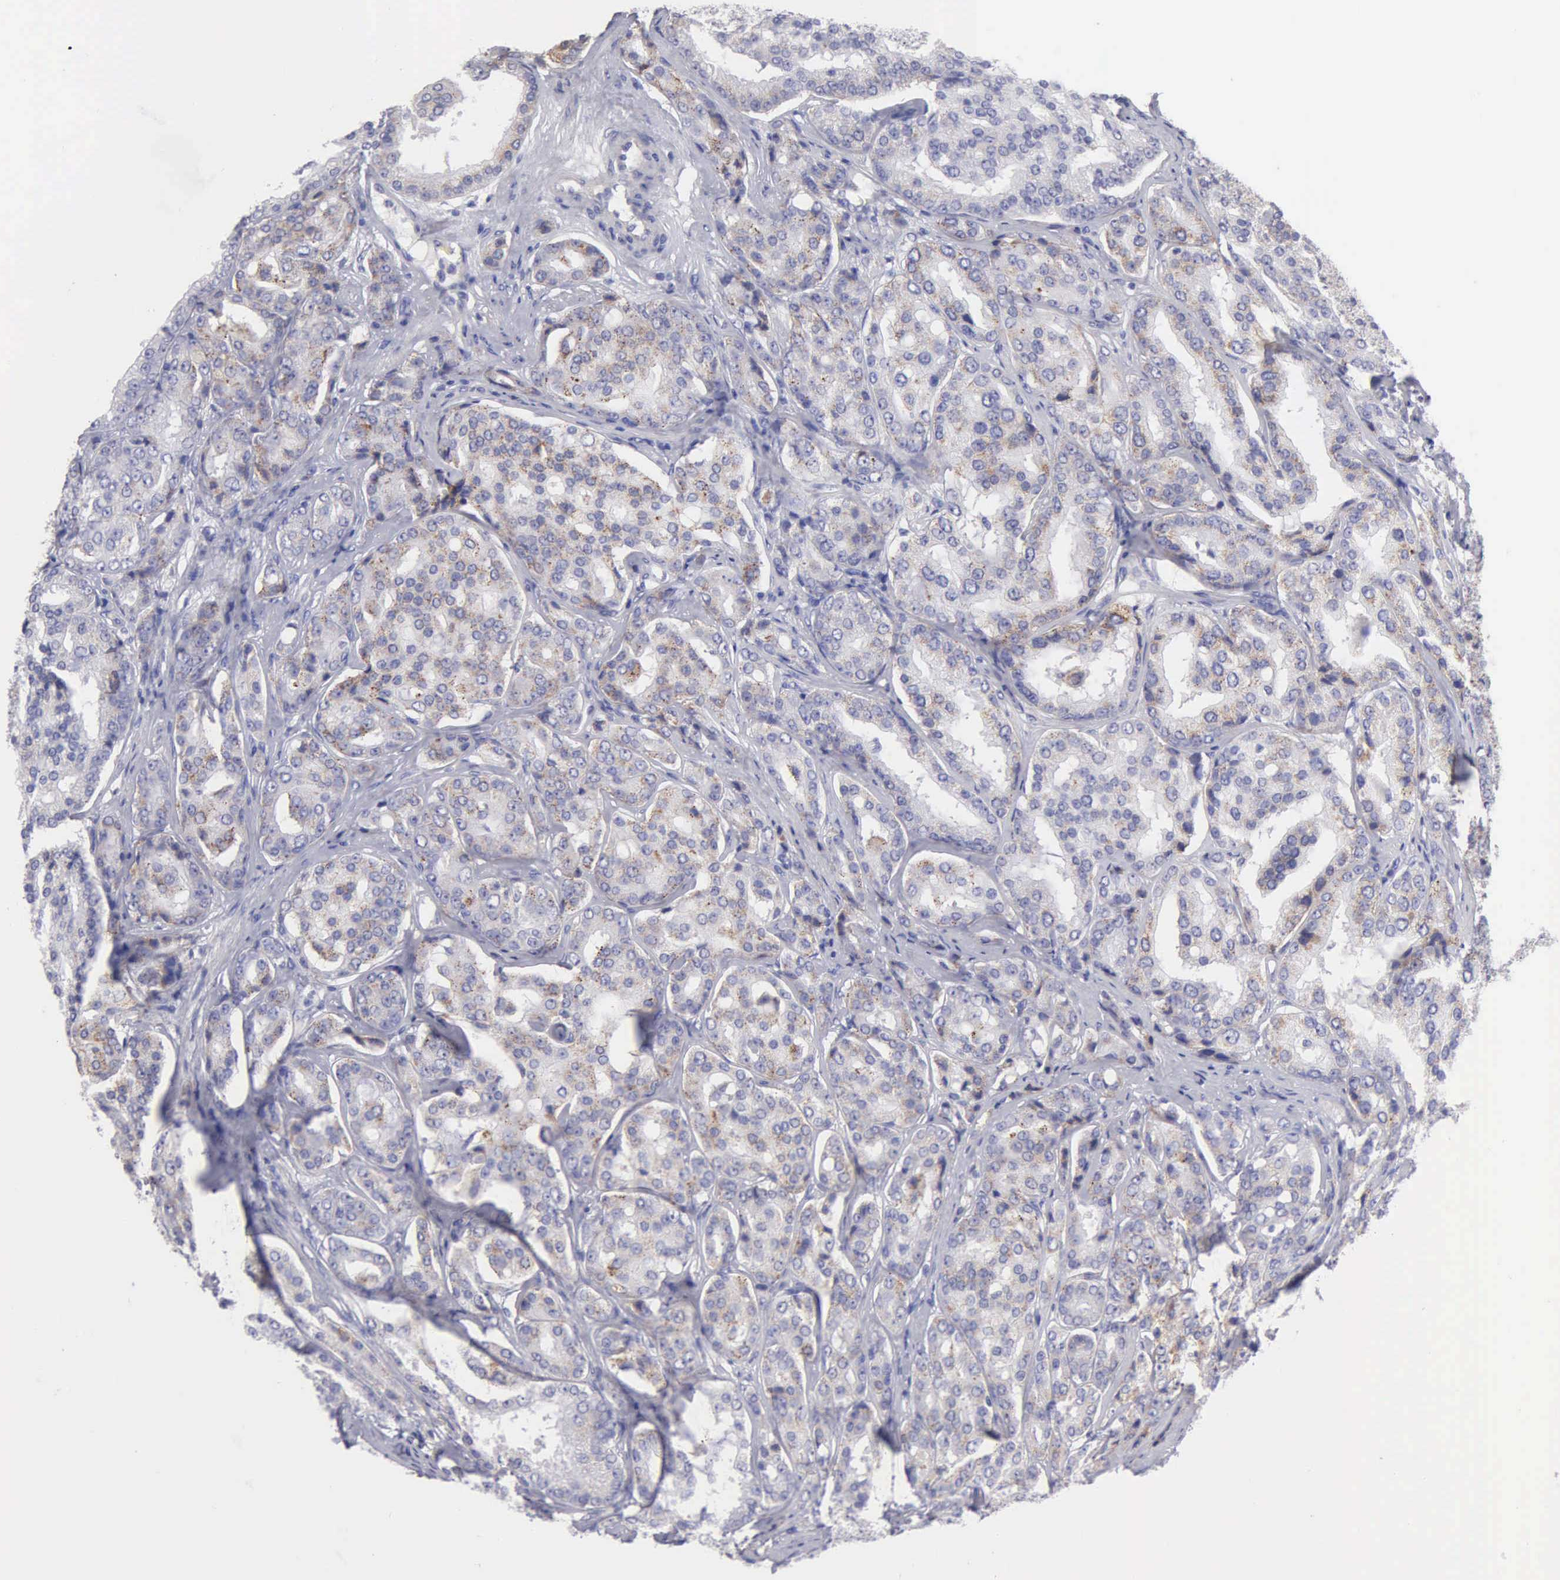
{"staining": {"intensity": "weak", "quantity": "<25%", "location": "cytoplasmic/membranous"}, "tissue": "prostate cancer", "cell_type": "Tumor cells", "image_type": "cancer", "snomed": [{"axis": "morphology", "description": "Adenocarcinoma, High grade"}, {"axis": "topography", "description": "Prostate"}], "caption": "There is no significant expression in tumor cells of prostate cancer (adenocarcinoma (high-grade)). (Brightfield microscopy of DAB (3,3'-diaminobenzidine) immunohistochemistry (IHC) at high magnification).", "gene": "APP", "patient": {"sex": "male", "age": 64}}